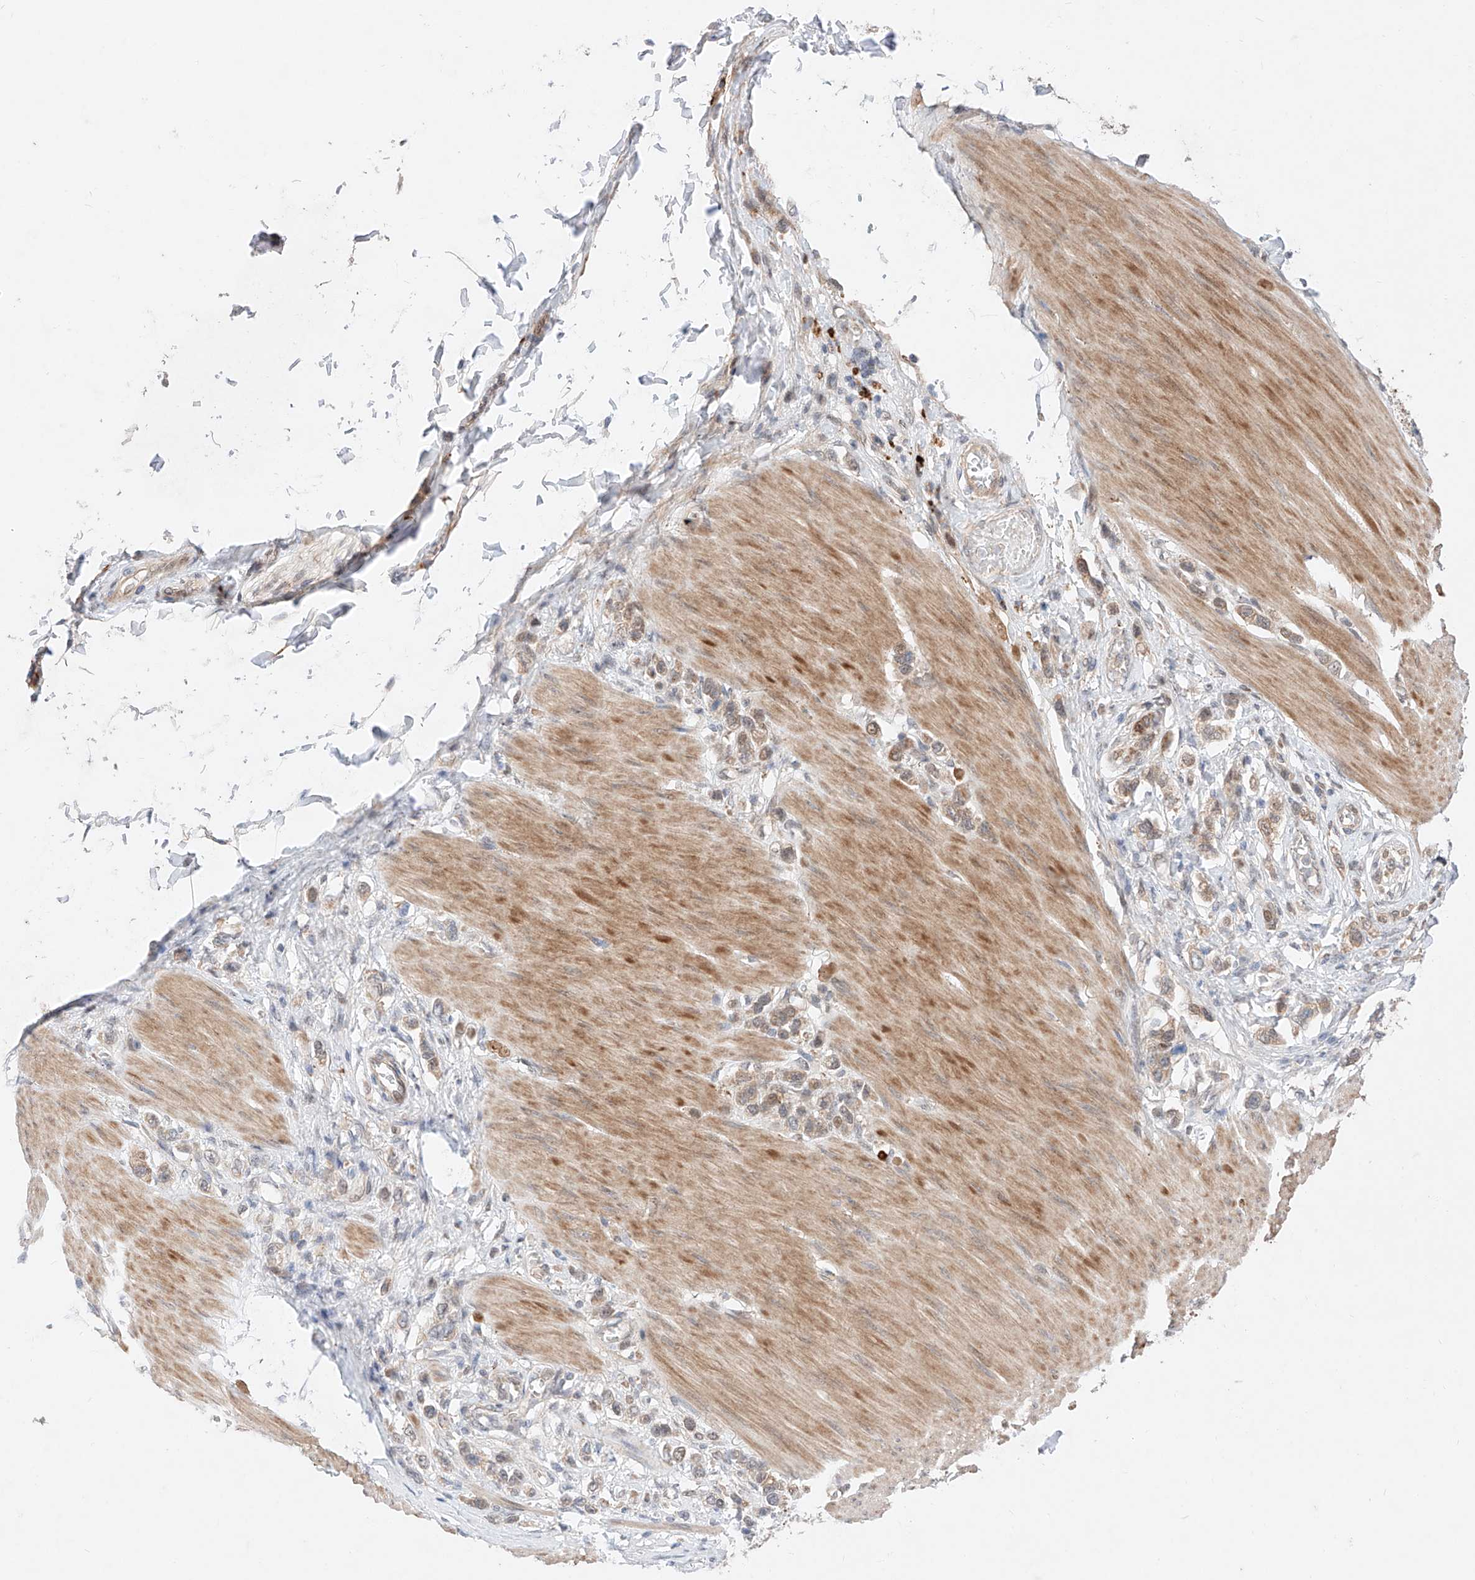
{"staining": {"intensity": "weak", "quantity": ">75%", "location": "cytoplasmic/membranous"}, "tissue": "stomach cancer", "cell_type": "Tumor cells", "image_type": "cancer", "snomed": [{"axis": "morphology", "description": "Adenocarcinoma, NOS"}, {"axis": "topography", "description": "Stomach"}], "caption": "Stomach cancer (adenocarcinoma) stained with IHC demonstrates weak cytoplasmic/membranous staining in approximately >75% of tumor cells.", "gene": "GCNT1", "patient": {"sex": "female", "age": 65}}